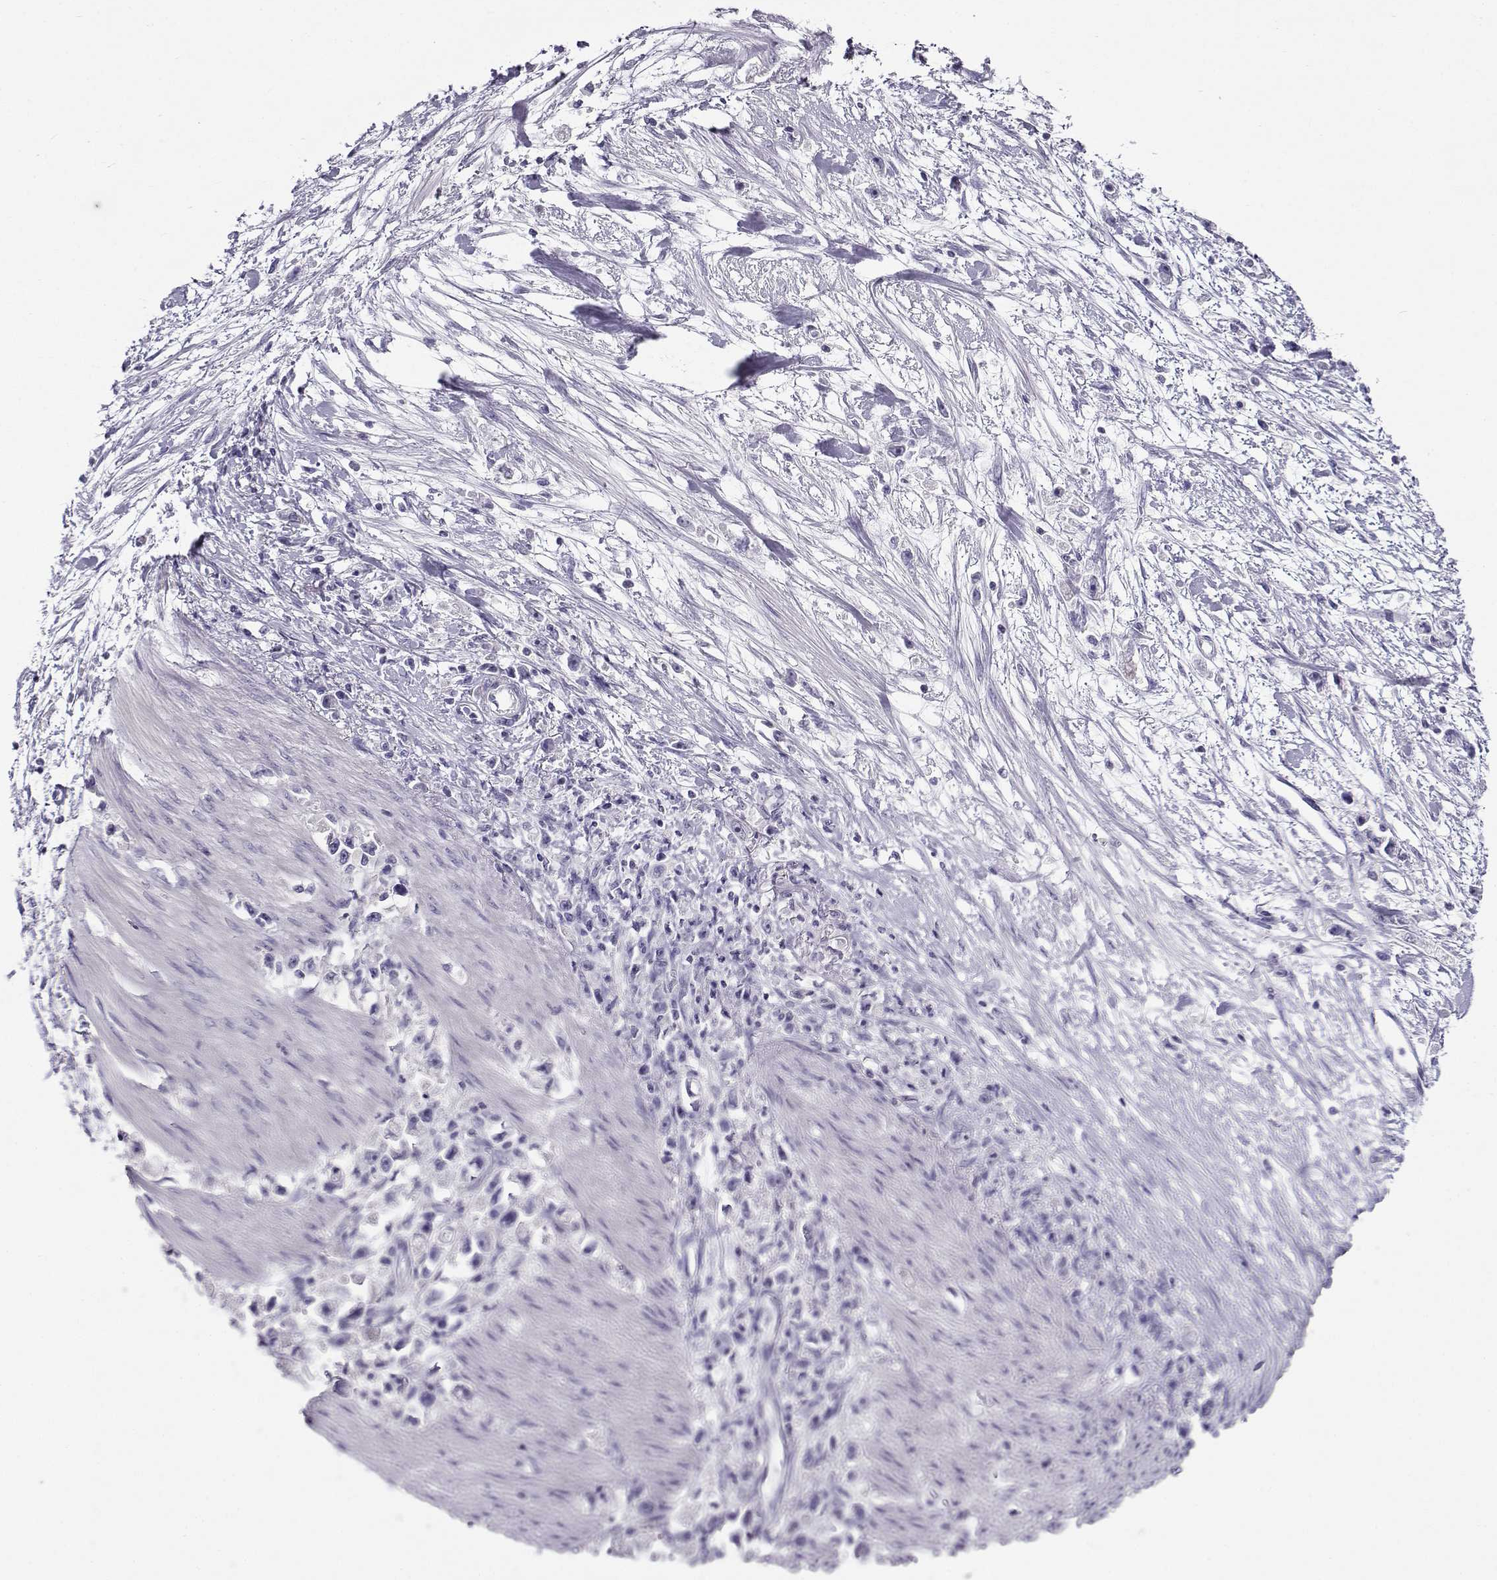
{"staining": {"intensity": "negative", "quantity": "none", "location": "none"}, "tissue": "stomach cancer", "cell_type": "Tumor cells", "image_type": "cancer", "snomed": [{"axis": "morphology", "description": "Adenocarcinoma, NOS"}, {"axis": "topography", "description": "Stomach"}], "caption": "Tumor cells are negative for brown protein staining in adenocarcinoma (stomach).", "gene": "FEZF1", "patient": {"sex": "female", "age": 59}}